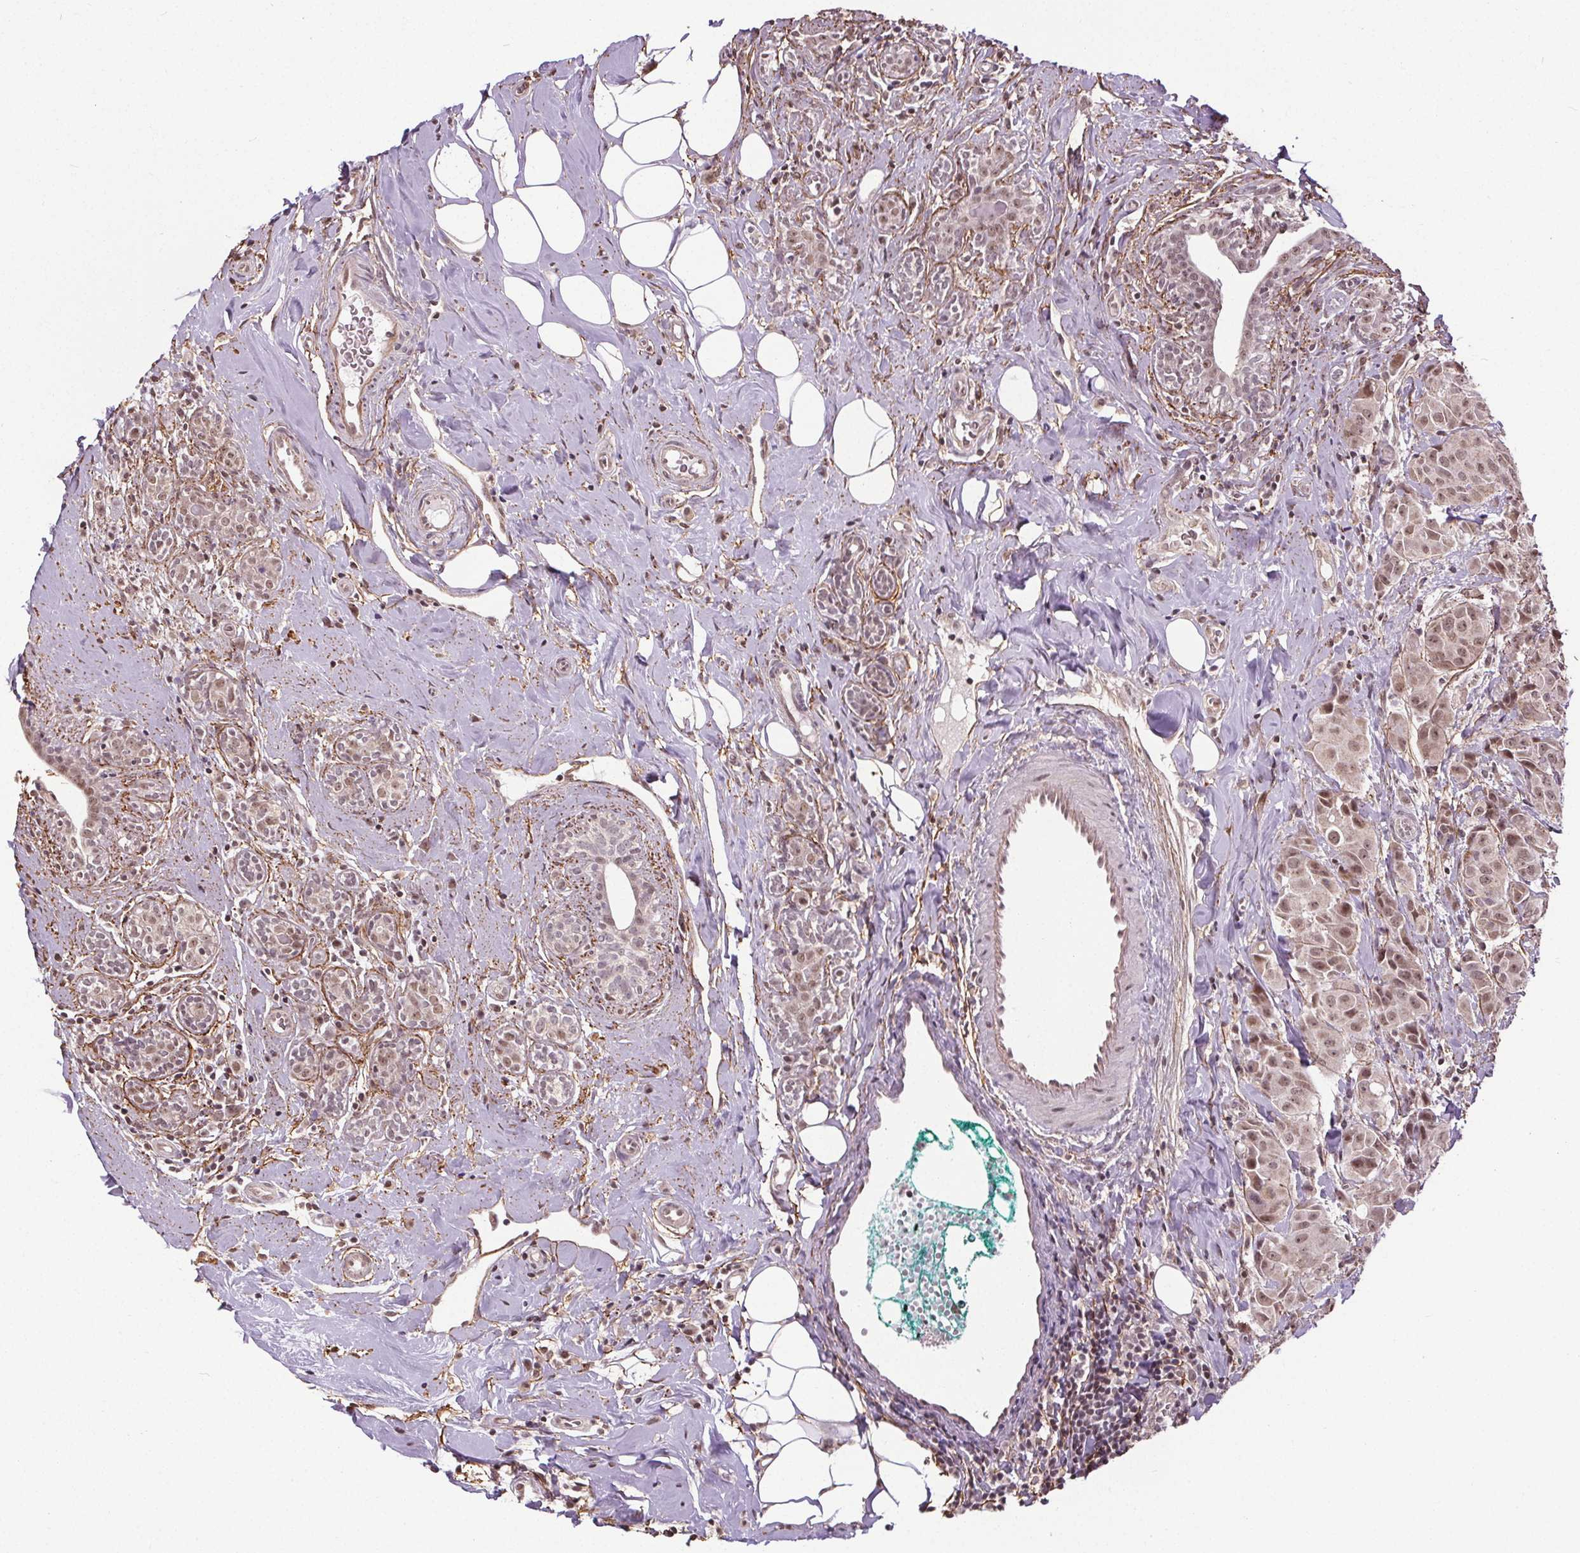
{"staining": {"intensity": "weak", "quantity": ">75%", "location": "nuclear"}, "tissue": "breast cancer", "cell_type": "Tumor cells", "image_type": "cancer", "snomed": [{"axis": "morphology", "description": "Normal tissue, NOS"}, {"axis": "morphology", "description": "Duct carcinoma"}, {"axis": "topography", "description": "Breast"}], "caption": "Immunohistochemistry of invasive ductal carcinoma (breast) demonstrates low levels of weak nuclear positivity in approximately >75% of tumor cells.", "gene": "KIAA0232", "patient": {"sex": "female", "age": 43}}